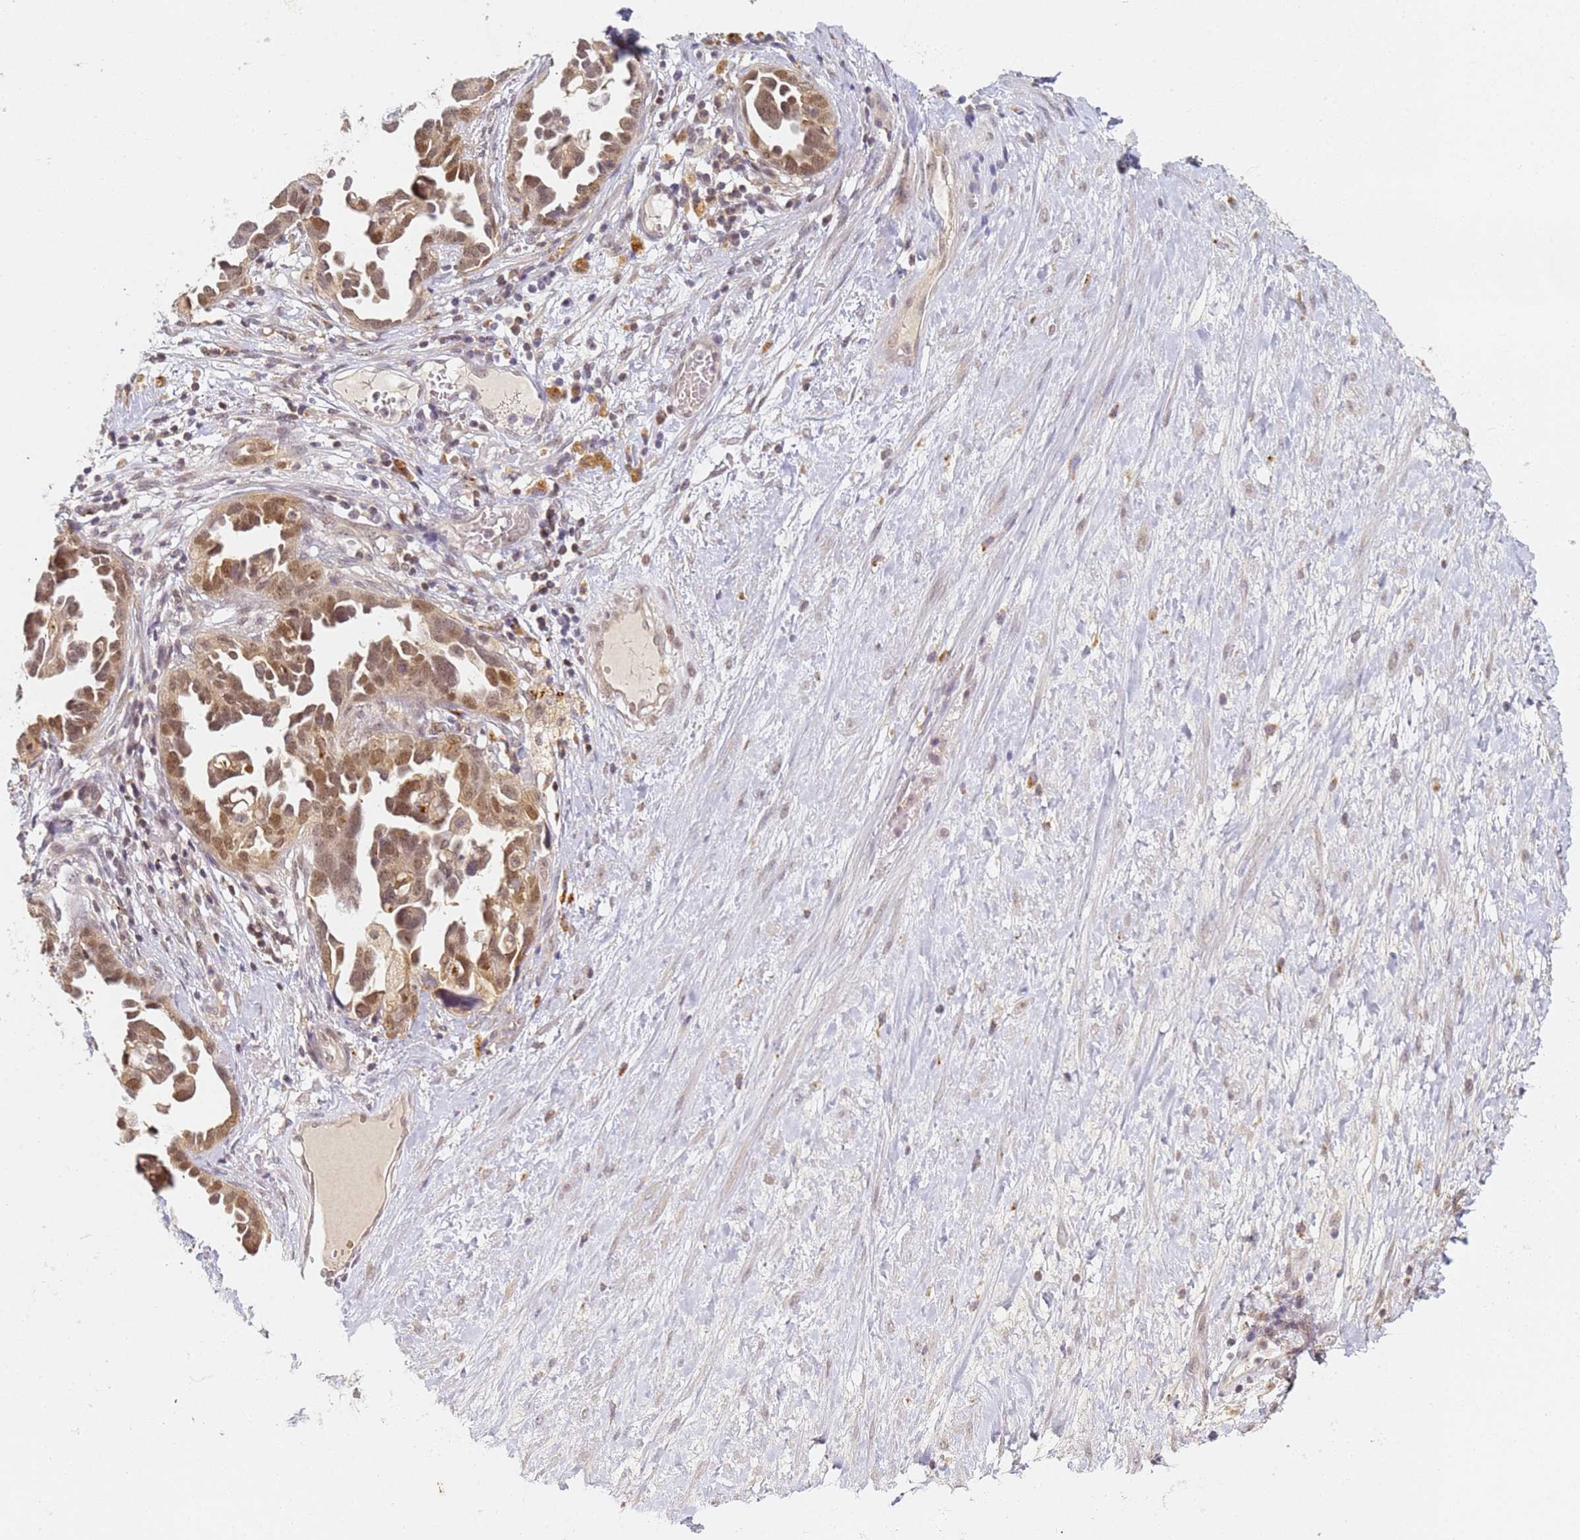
{"staining": {"intensity": "moderate", "quantity": ">75%", "location": "cytoplasmic/membranous,nuclear"}, "tissue": "ovarian cancer", "cell_type": "Tumor cells", "image_type": "cancer", "snomed": [{"axis": "morphology", "description": "Cystadenocarcinoma, serous, NOS"}, {"axis": "topography", "description": "Ovary"}], "caption": "Immunohistochemical staining of ovarian cancer shows medium levels of moderate cytoplasmic/membranous and nuclear staining in about >75% of tumor cells. The staining is performed using DAB brown chromogen to label protein expression. The nuclei are counter-stained blue using hematoxylin.", "gene": "HMCES", "patient": {"sex": "female", "age": 54}}